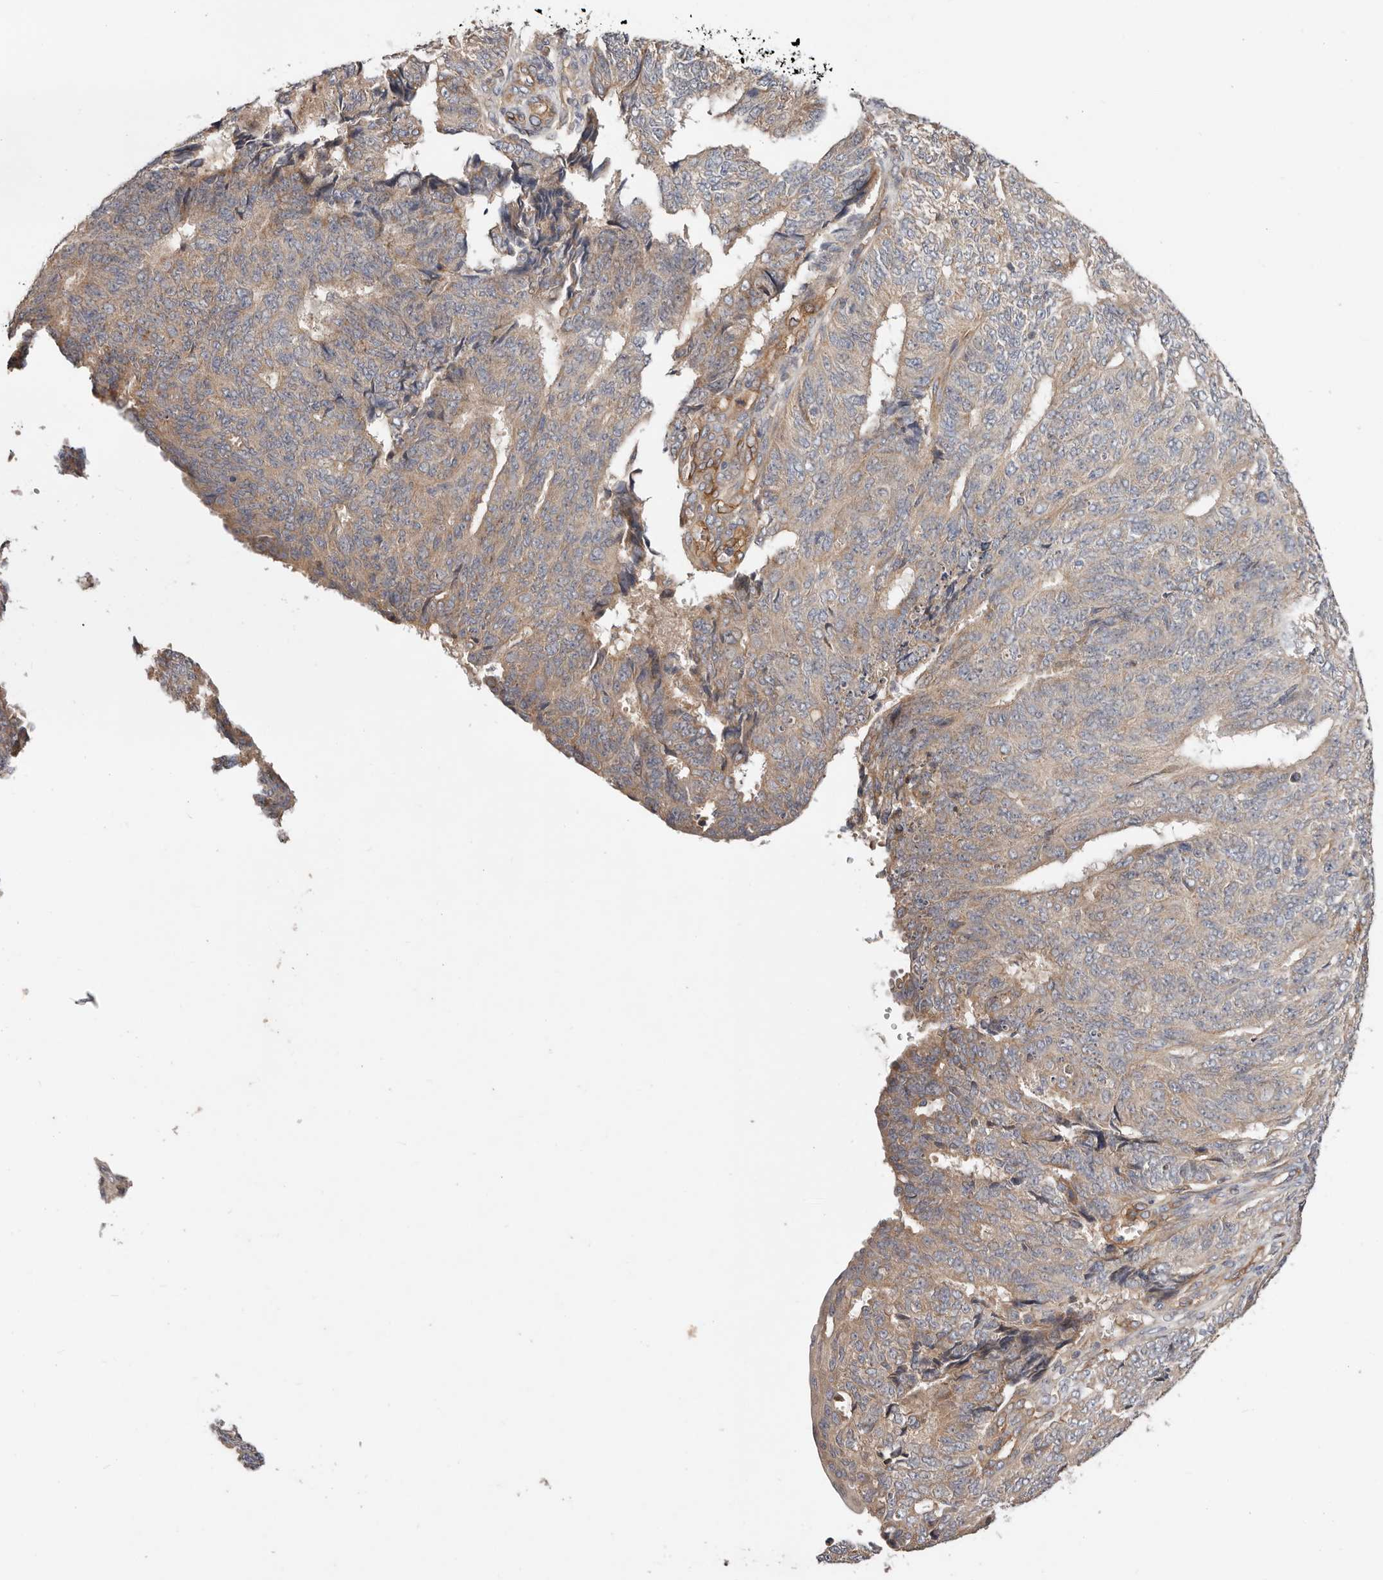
{"staining": {"intensity": "moderate", "quantity": "25%-75%", "location": "cytoplasmic/membranous"}, "tissue": "endometrial cancer", "cell_type": "Tumor cells", "image_type": "cancer", "snomed": [{"axis": "morphology", "description": "Adenocarcinoma, NOS"}, {"axis": "topography", "description": "Endometrium"}], "caption": "Adenocarcinoma (endometrial) stained with IHC shows moderate cytoplasmic/membranous expression in about 25%-75% of tumor cells.", "gene": "MACF1", "patient": {"sex": "female", "age": 32}}